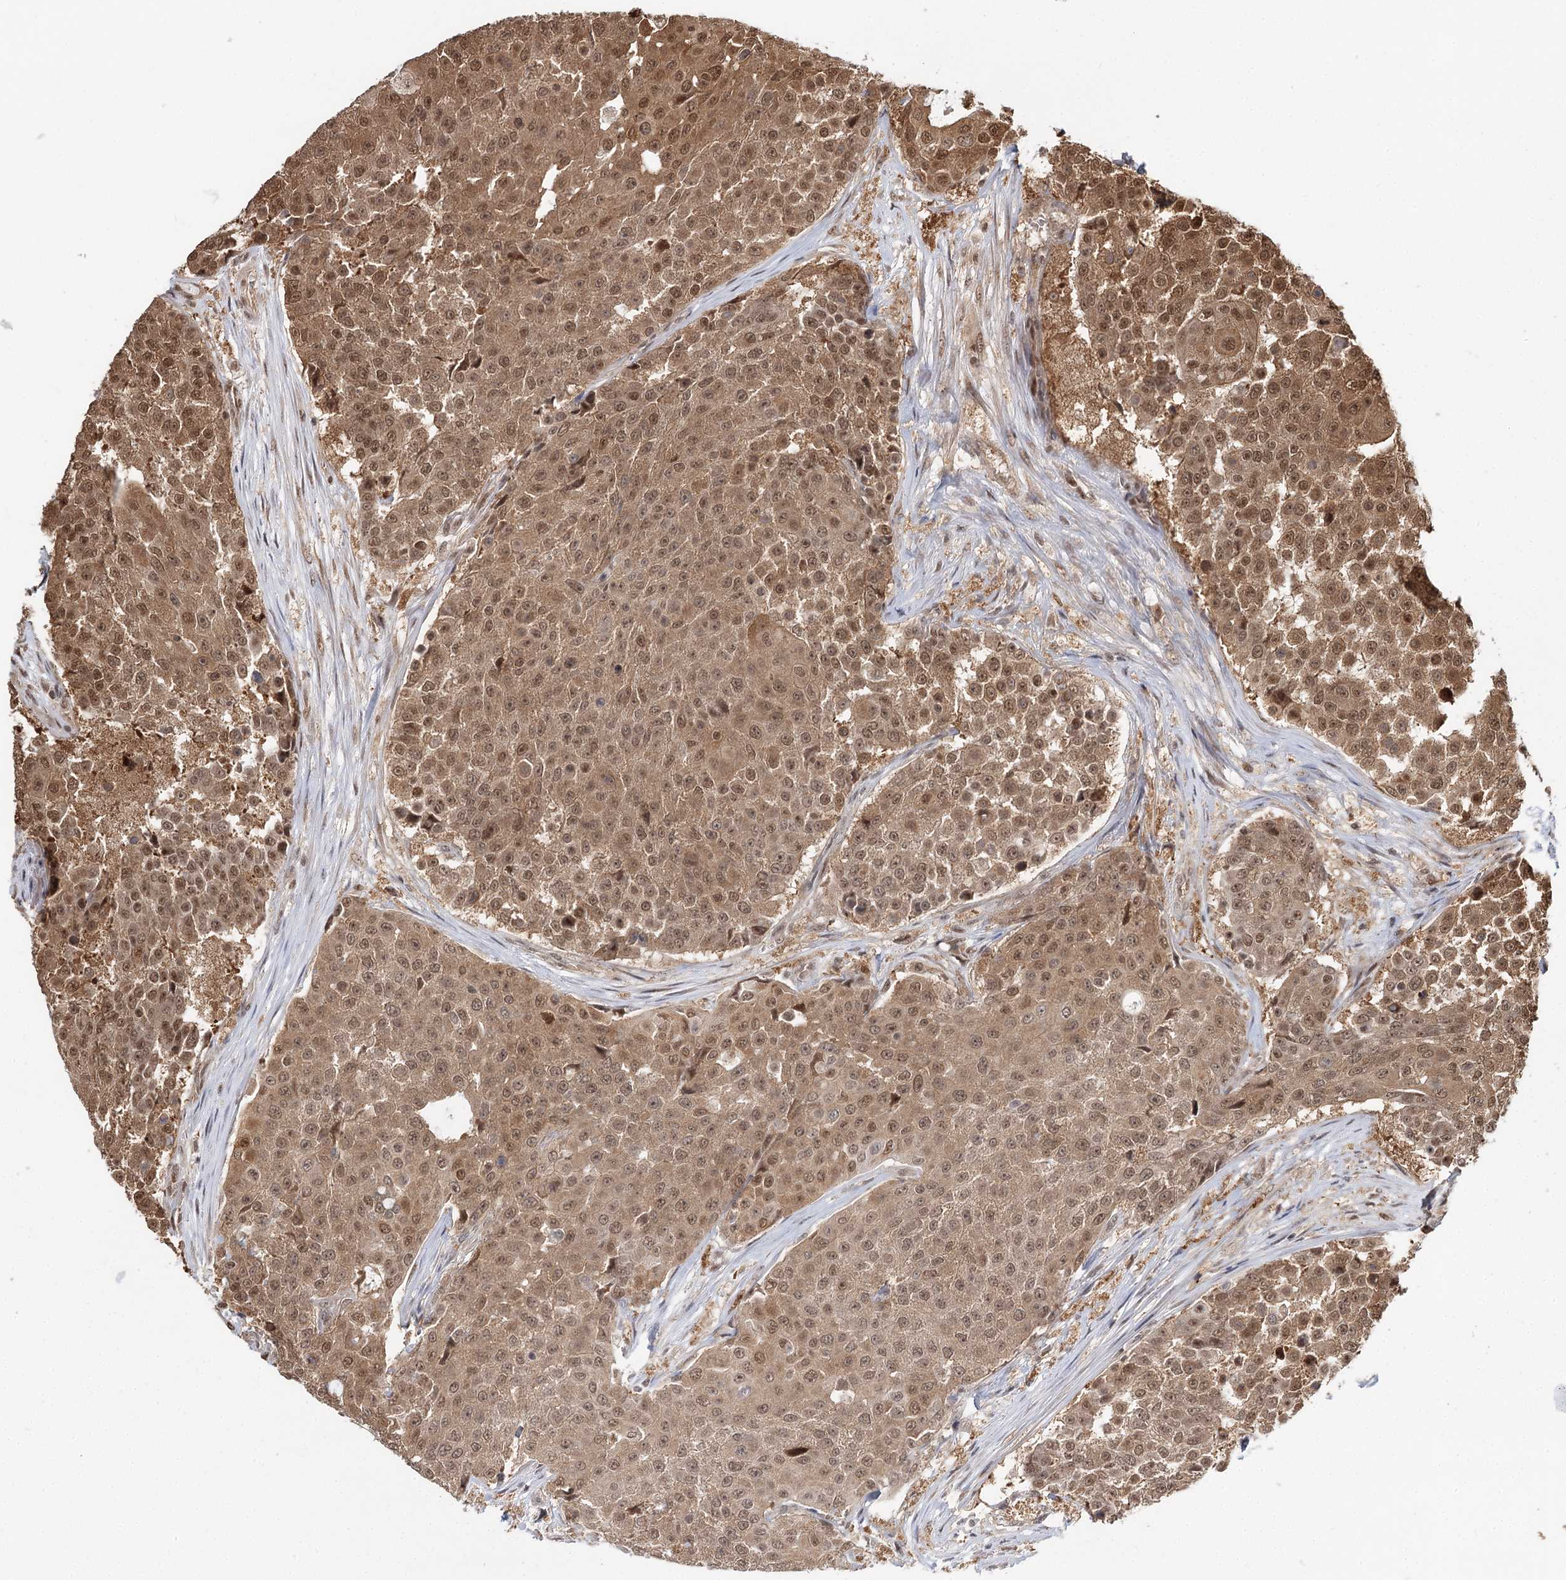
{"staining": {"intensity": "moderate", "quantity": ">75%", "location": "cytoplasmic/membranous,nuclear"}, "tissue": "urothelial cancer", "cell_type": "Tumor cells", "image_type": "cancer", "snomed": [{"axis": "morphology", "description": "Urothelial carcinoma, High grade"}, {"axis": "topography", "description": "Urinary bladder"}], "caption": "Immunohistochemical staining of human urothelial carcinoma (high-grade) reveals moderate cytoplasmic/membranous and nuclear protein expression in approximately >75% of tumor cells. The staining was performed using DAB (3,3'-diaminobenzidine) to visualize the protein expression in brown, while the nuclei were stained in blue with hematoxylin (Magnification: 20x).", "gene": "N6AMT1", "patient": {"sex": "female", "age": 63}}